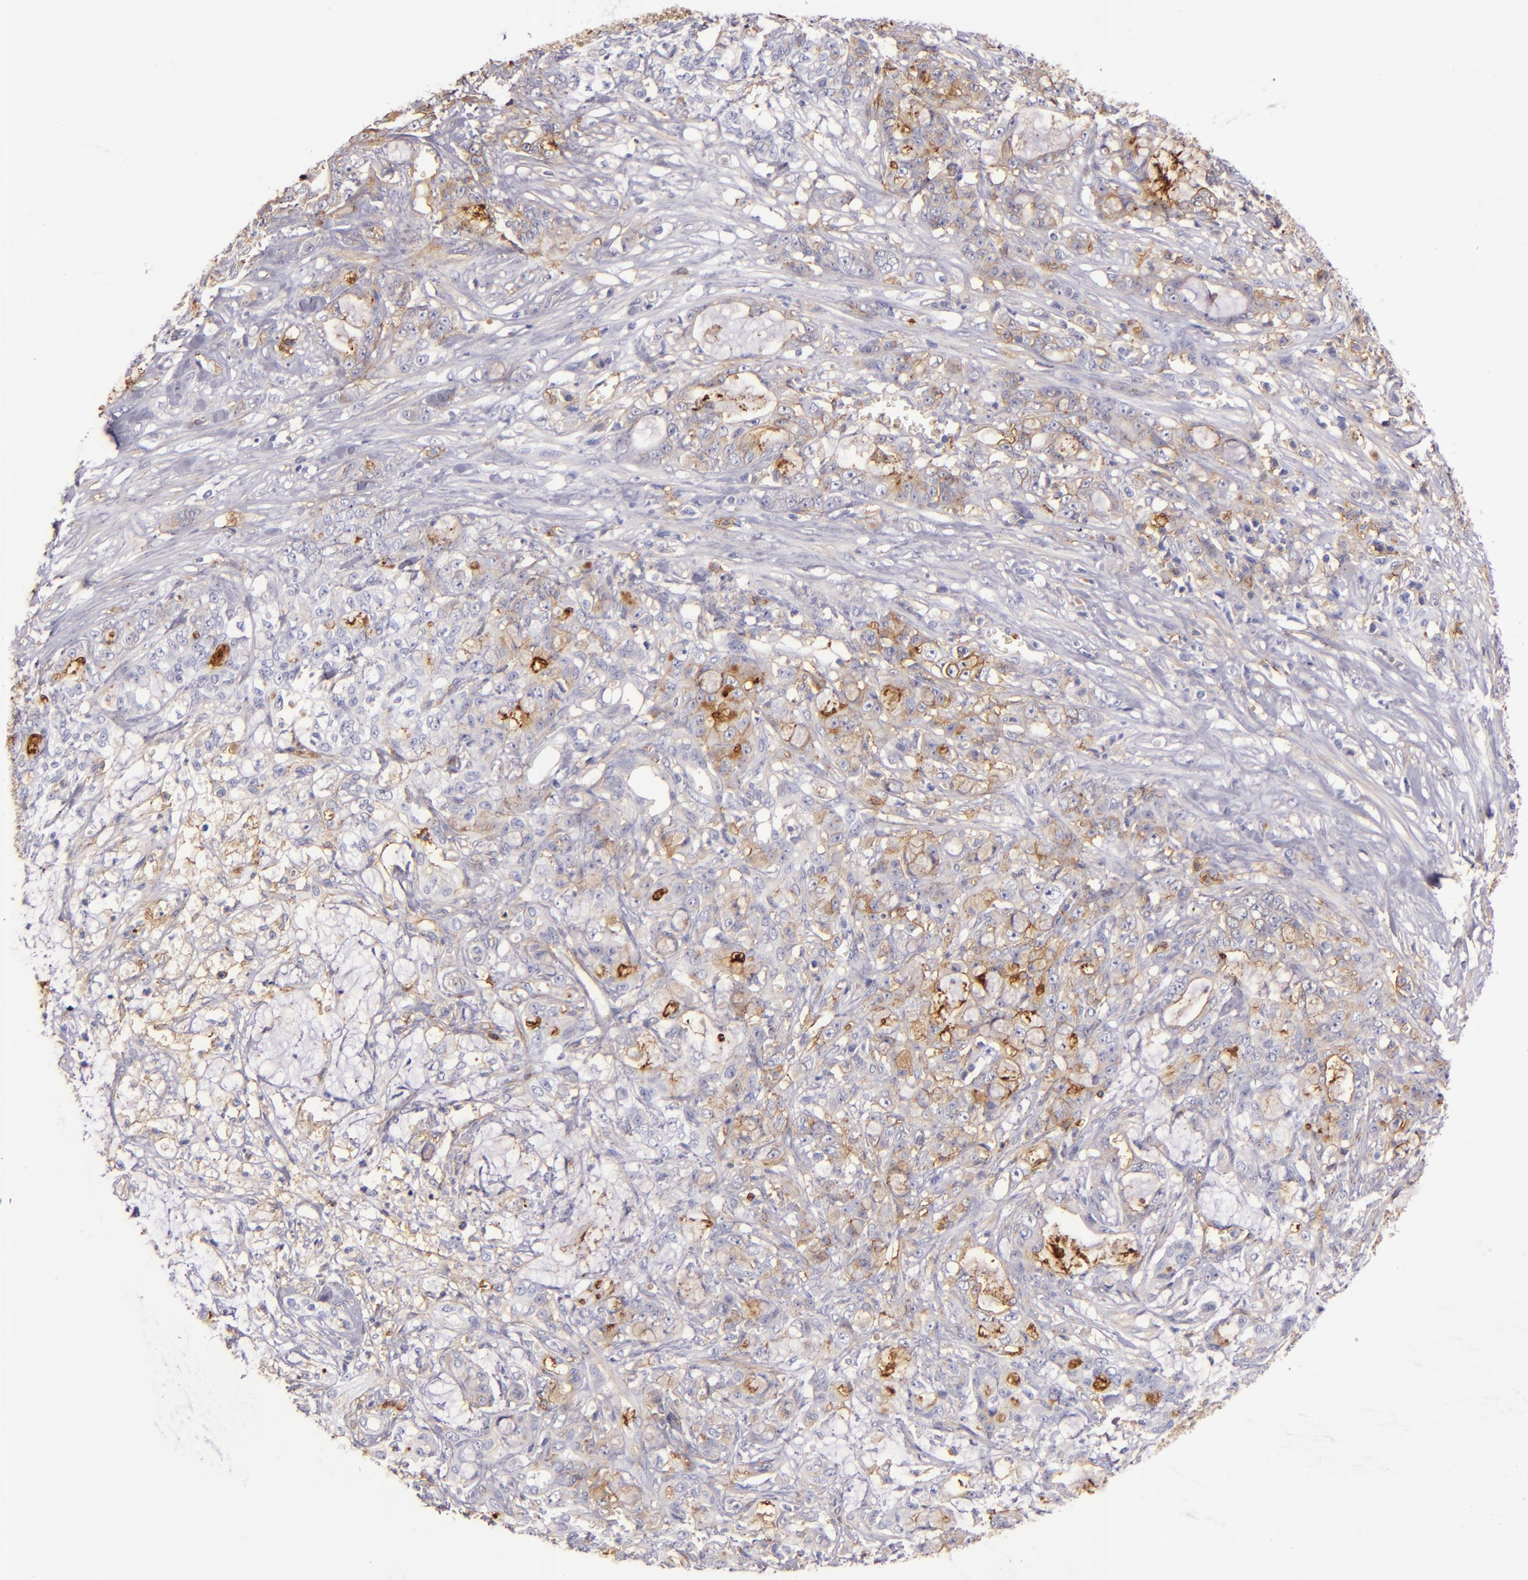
{"staining": {"intensity": "weak", "quantity": ">75%", "location": "cytoplasmic/membranous"}, "tissue": "pancreatic cancer", "cell_type": "Tumor cells", "image_type": "cancer", "snomed": [{"axis": "morphology", "description": "Adenocarcinoma, NOS"}, {"axis": "topography", "description": "Pancreas"}], "caption": "A high-resolution image shows immunohistochemistry staining of adenocarcinoma (pancreatic), which displays weak cytoplasmic/membranous positivity in about >75% of tumor cells.", "gene": "CD9", "patient": {"sex": "female", "age": 73}}